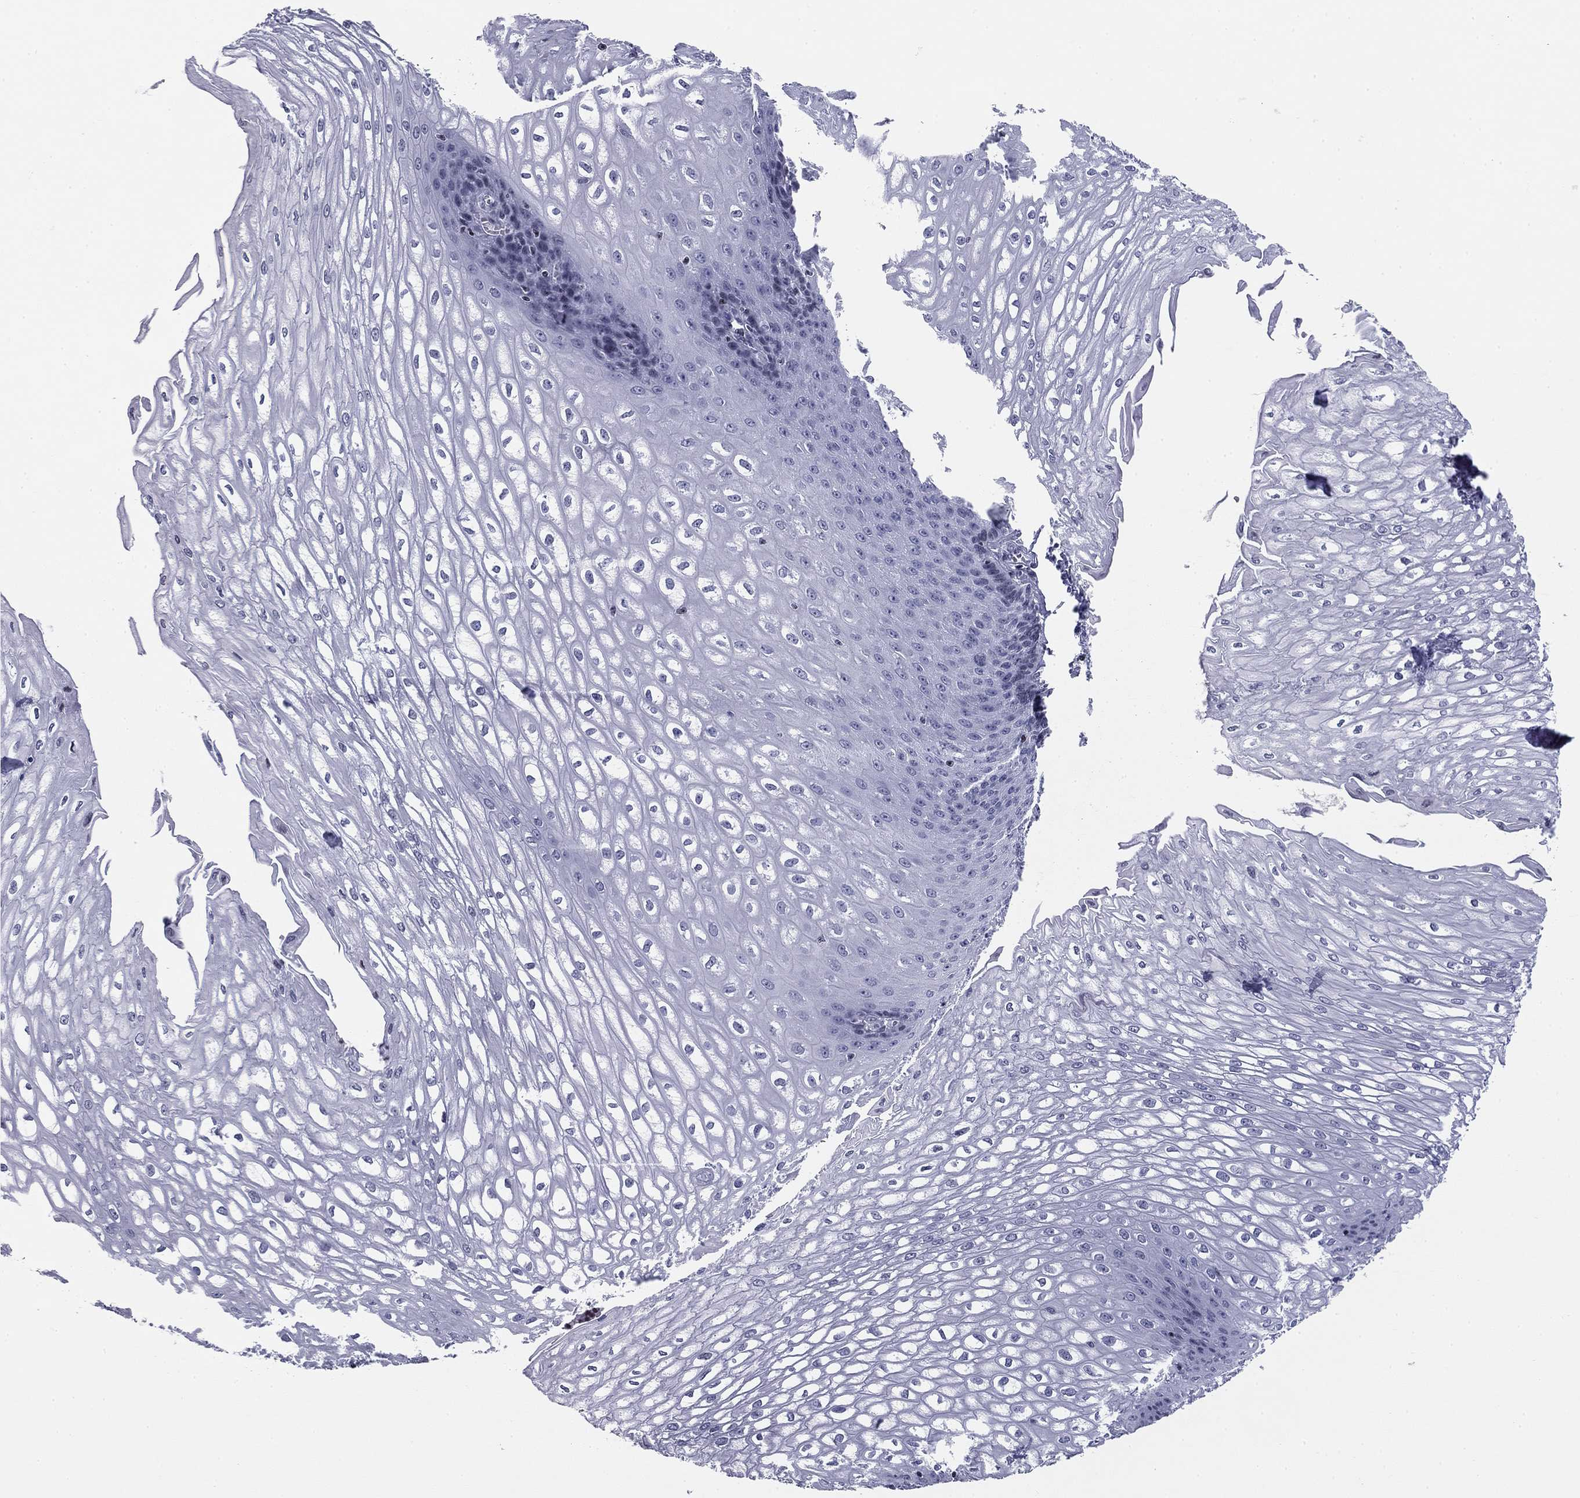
{"staining": {"intensity": "negative", "quantity": "none", "location": "none"}, "tissue": "esophagus", "cell_type": "Squamous epithelial cells", "image_type": "normal", "snomed": [{"axis": "morphology", "description": "Normal tissue, NOS"}, {"axis": "topography", "description": "Esophagus"}], "caption": "The micrograph exhibits no significant expression in squamous epithelial cells of esophagus. (Immunohistochemistry (ihc), brightfield microscopy, high magnification).", "gene": "CCDC144A", "patient": {"sex": "male", "age": 58}}